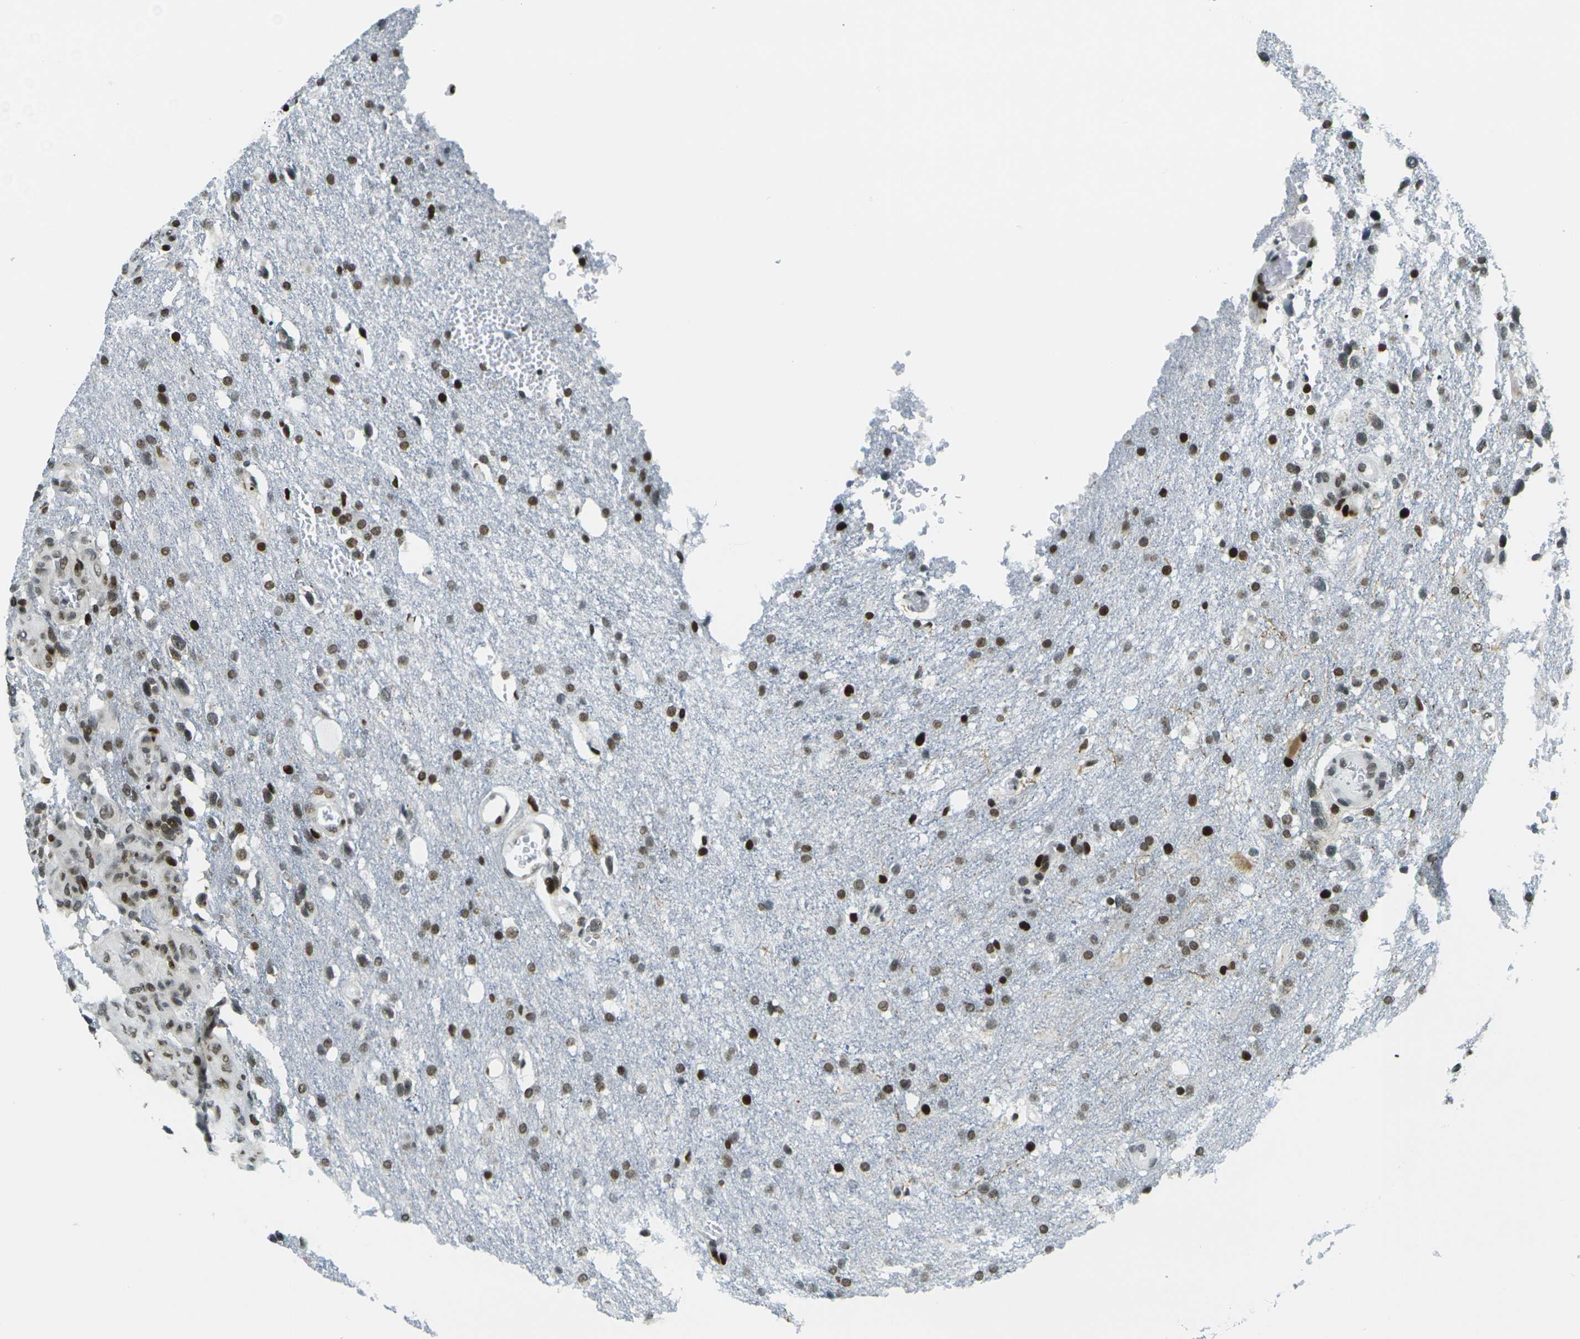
{"staining": {"intensity": "moderate", "quantity": ">75%", "location": "nuclear"}, "tissue": "glioma", "cell_type": "Tumor cells", "image_type": "cancer", "snomed": [{"axis": "morphology", "description": "Glioma, malignant, High grade"}, {"axis": "topography", "description": "Brain"}], "caption": "Protein staining by immunohistochemistry reveals moderate nuclear expression in about >75% of tumor cells in malignant glioma (high-grade).", "gene": "H3-3A", "patient": {"sex": "female", "age": 58}}